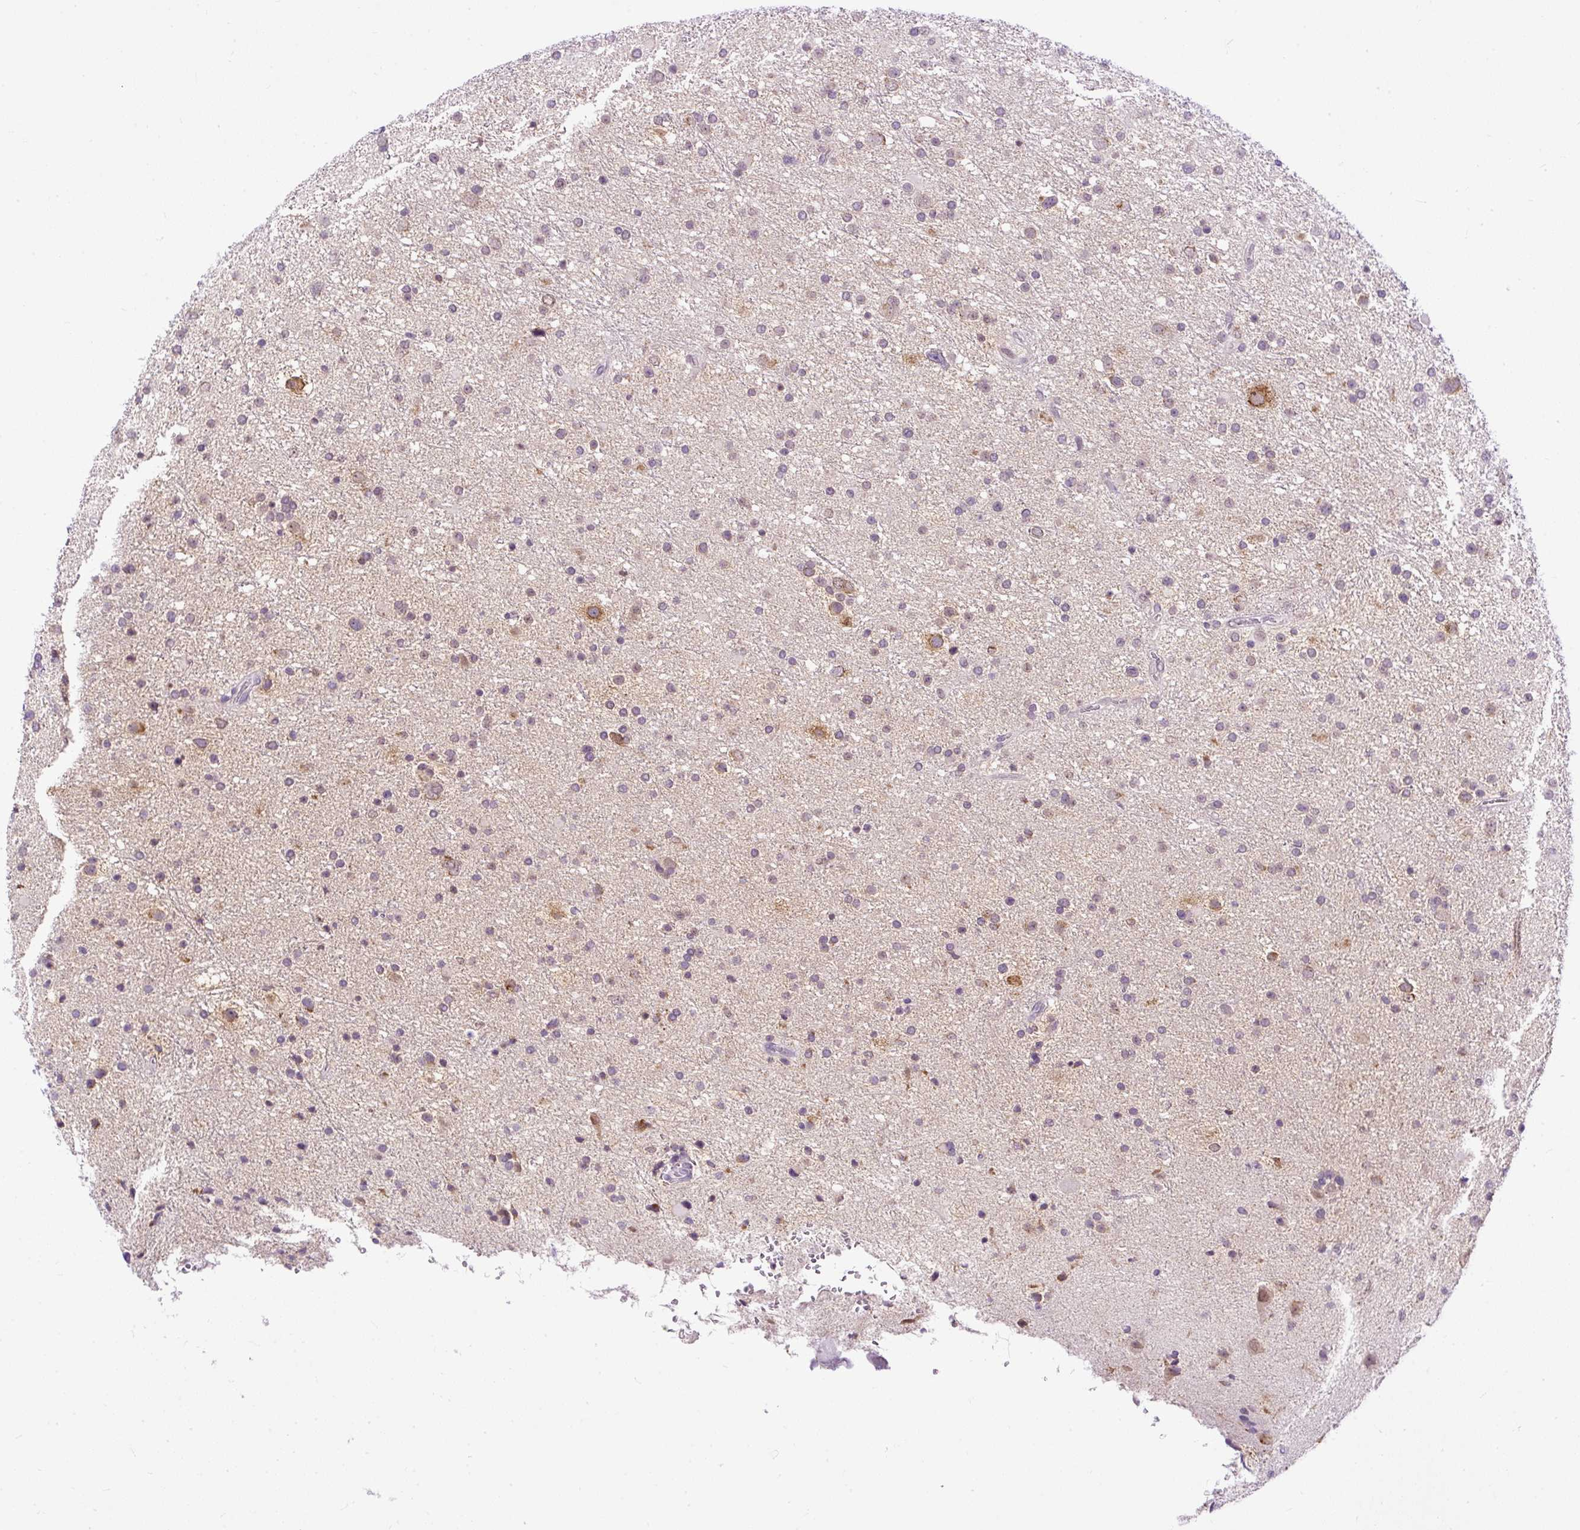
{"staining": {"intensity": "moderate", "quantity": "<25%", "location": "cytoplasmic/membranous"}, "tissue": "glioma", "cell_type": "Tumor cells", "image_type": "cancer", "snomed": [{"axis": "morphology", "description": "Glioma, malignant, Low grade"}, {"axis": "topography", "description": "Brain"}], "caption": "Immunohistochemistry (IHC) of human low-grade glioma (malignant) demonstrates low levels of moderate cytoplasmic/membranous positivity in about <25% of tumor cells.", "gene": "FMC1", "patient": {"sex": "female", "age": 32}}